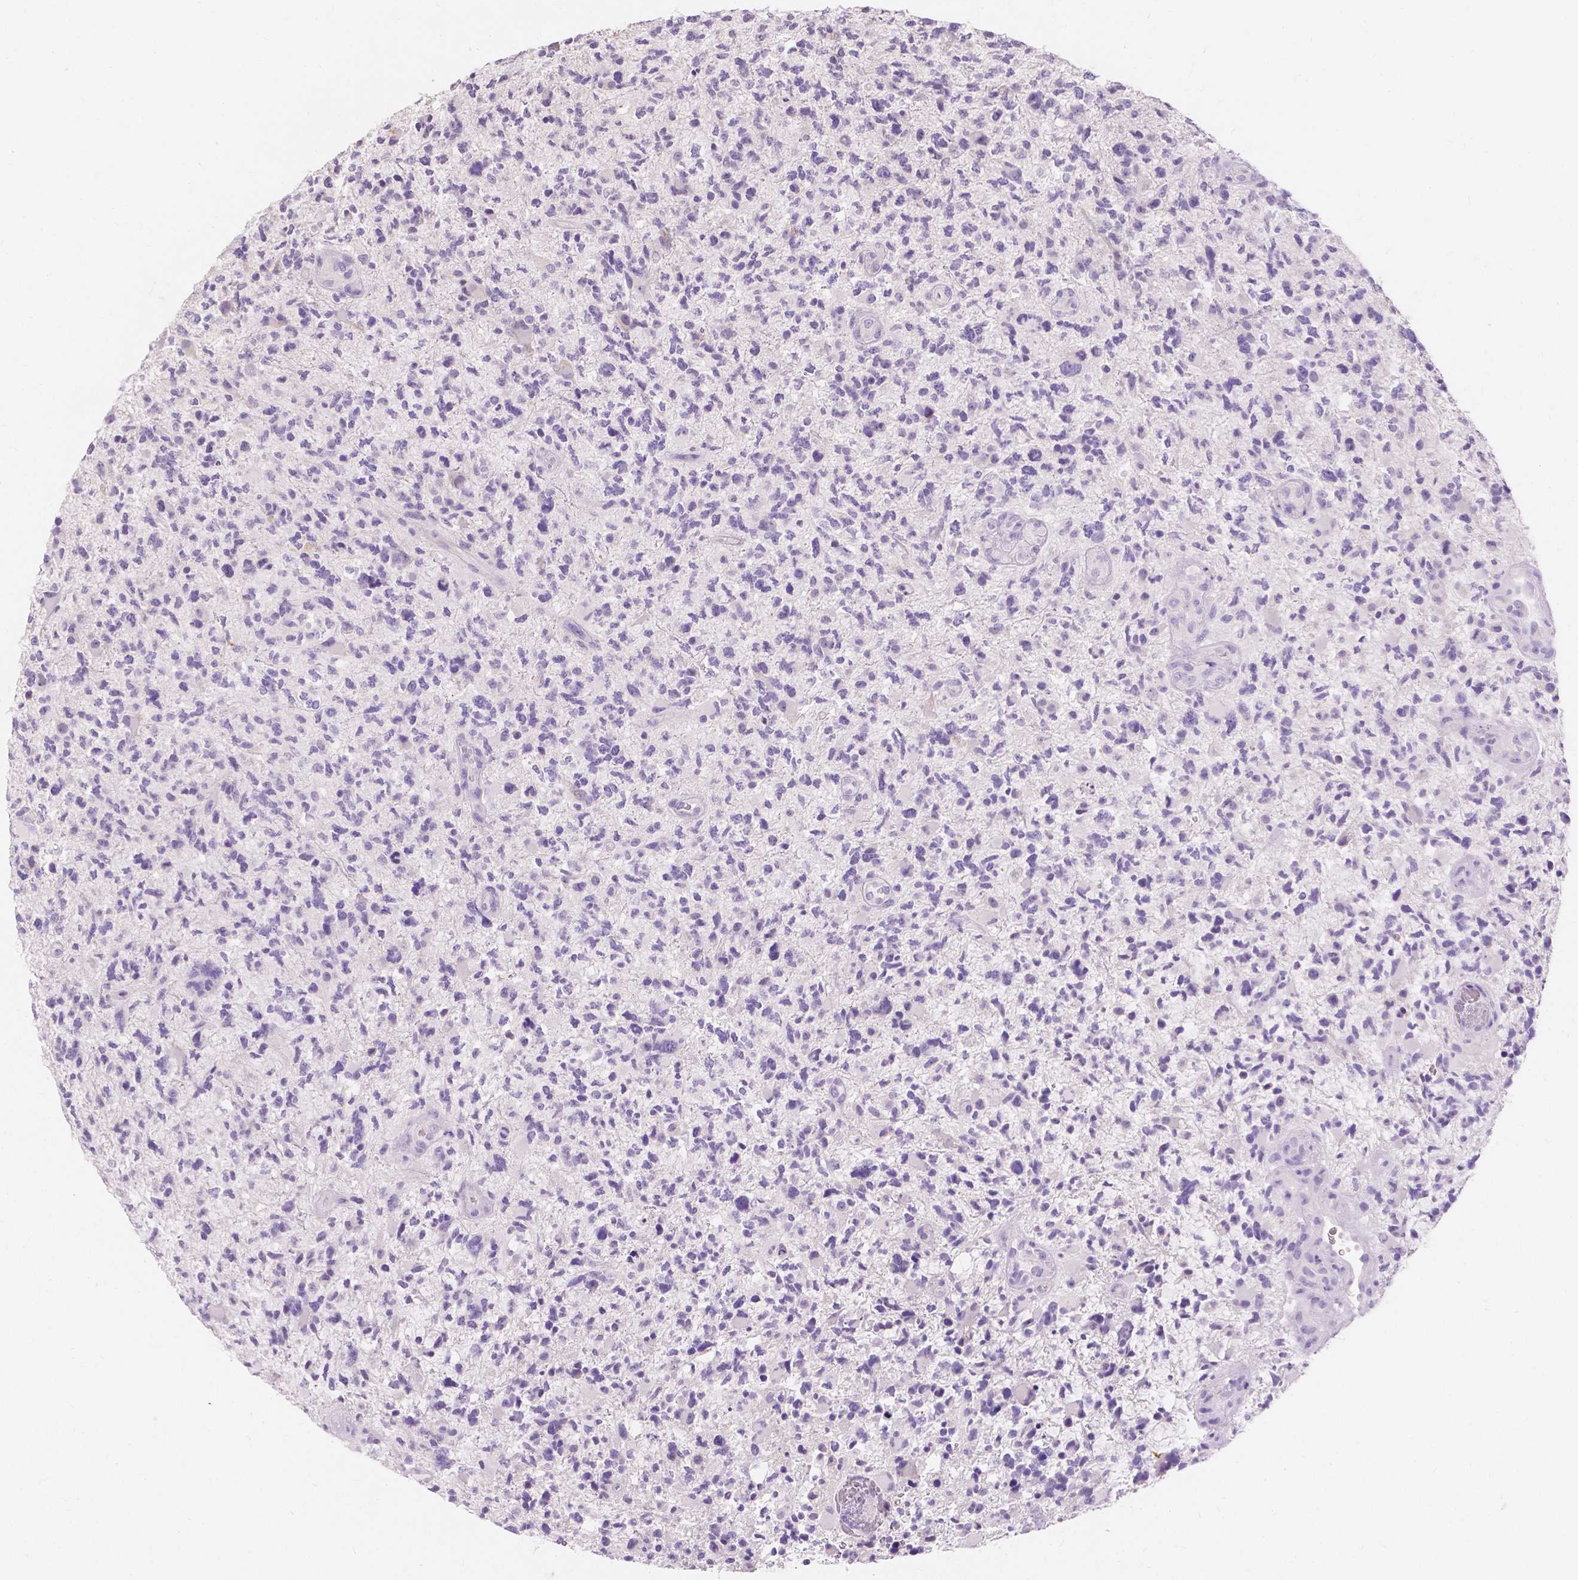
{"staining": {"intensity": "negative", "quantity": "none", "location": "none"}, "tissue": "glioma", "cell_type": "Tumor cells", "image_type": "cancer", "snomed": [{"axis": "morphology", "description": "Glioma, malignant, High grade"}, {"axis": "topography", "description": "Brain"}], "caption": "Immunohistochemistry (IHC) histopathology image of neoplastic tissue: human malignant glioma (high-grade) stained with DAB displays no significant protein staining in tumor cells.", "gene": "MUC12", "patient": {"sex": "female", "age": 71}}